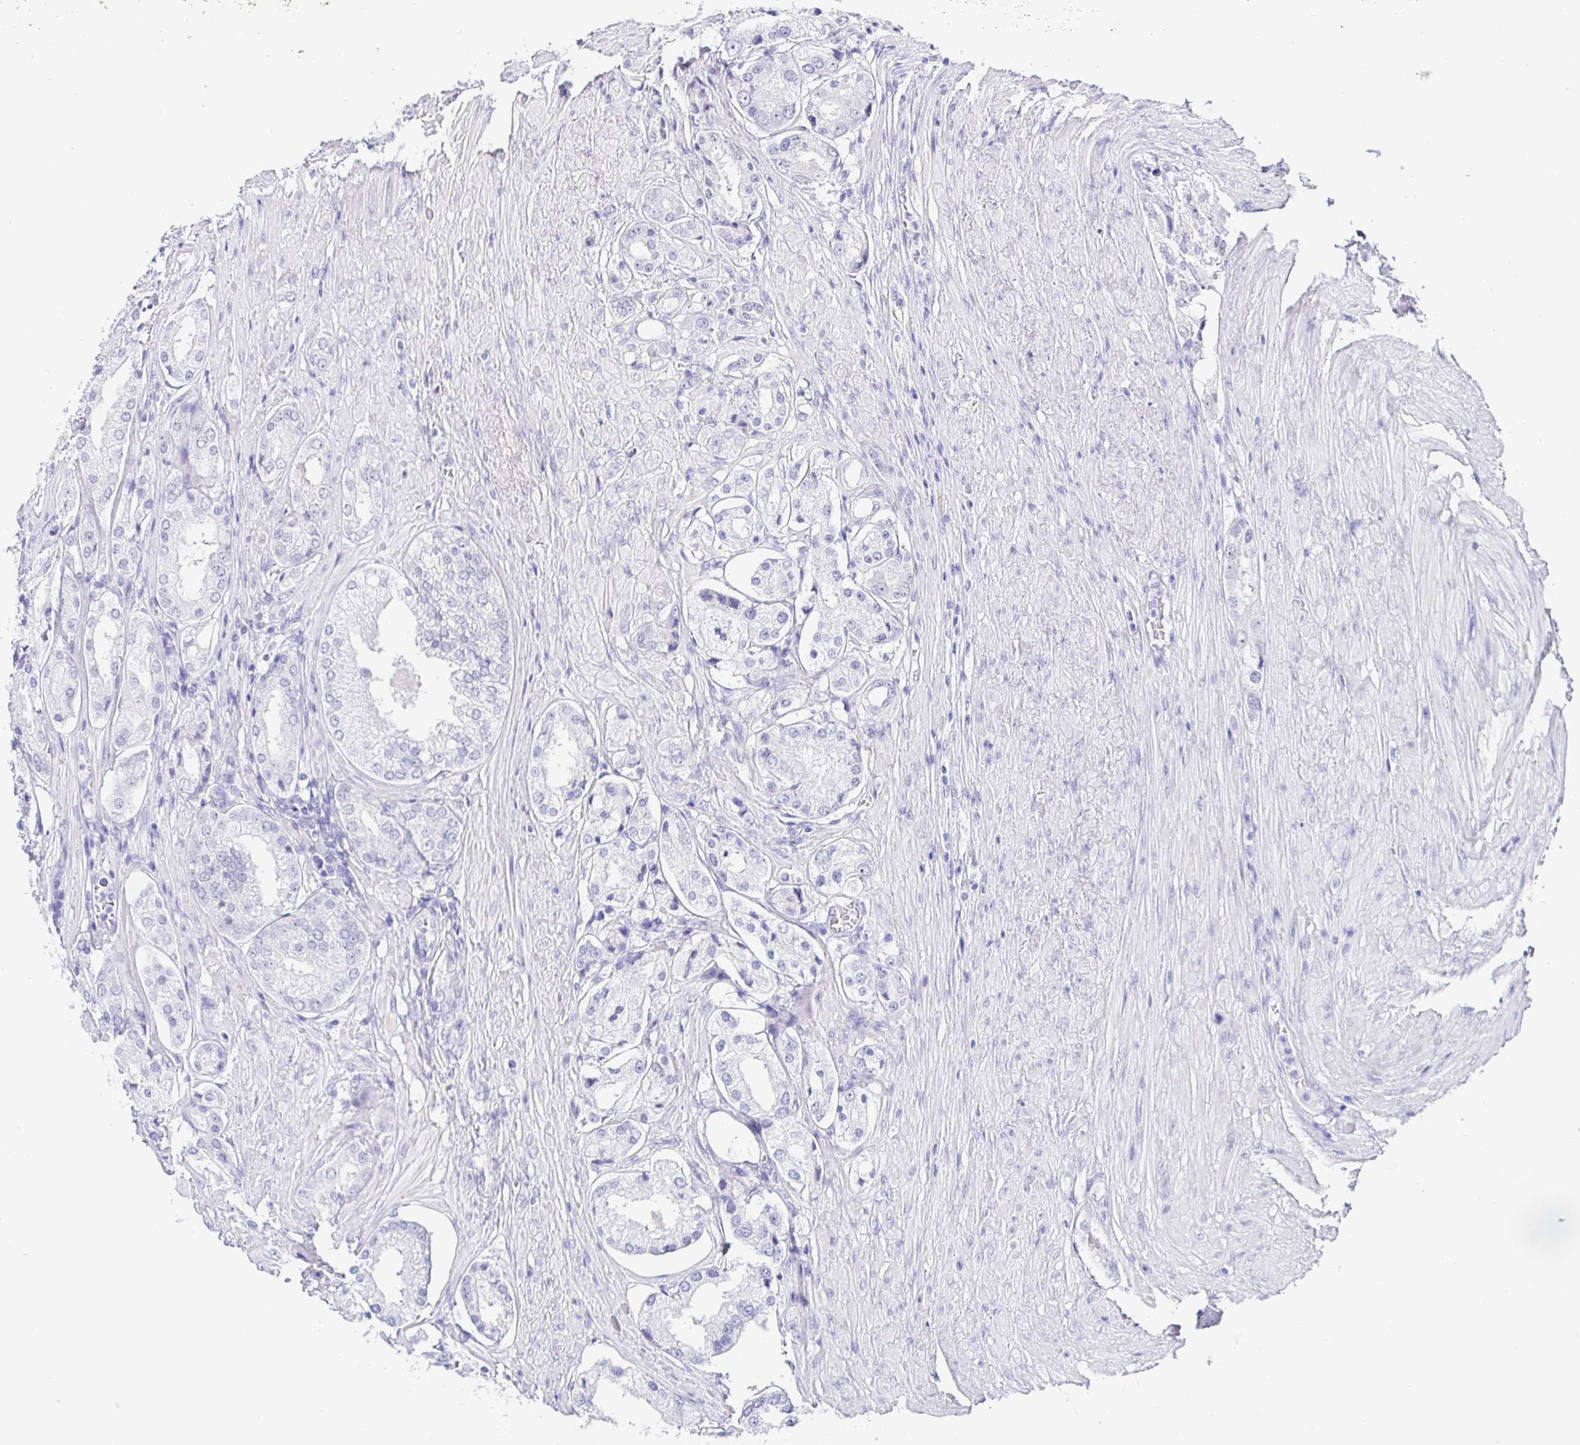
{"staining": {"intensity": "negative", "quantity": "none", "location": "none"}, "tissue": "prostate cancer", "cell_type": "Tumor cells", "image_type": "cancer", "snomed": [{"axis": "morphology", "description": "Adenocarcinoma, Low grade"}, {"axis": "topography", "description": "Prostate"}], "caption": "This is an IHC histopathology image of prostate cancer. There is no expression in tumor cells.", "gene": "EZHIP", "patient": {"sex": "male", "age": 68}}